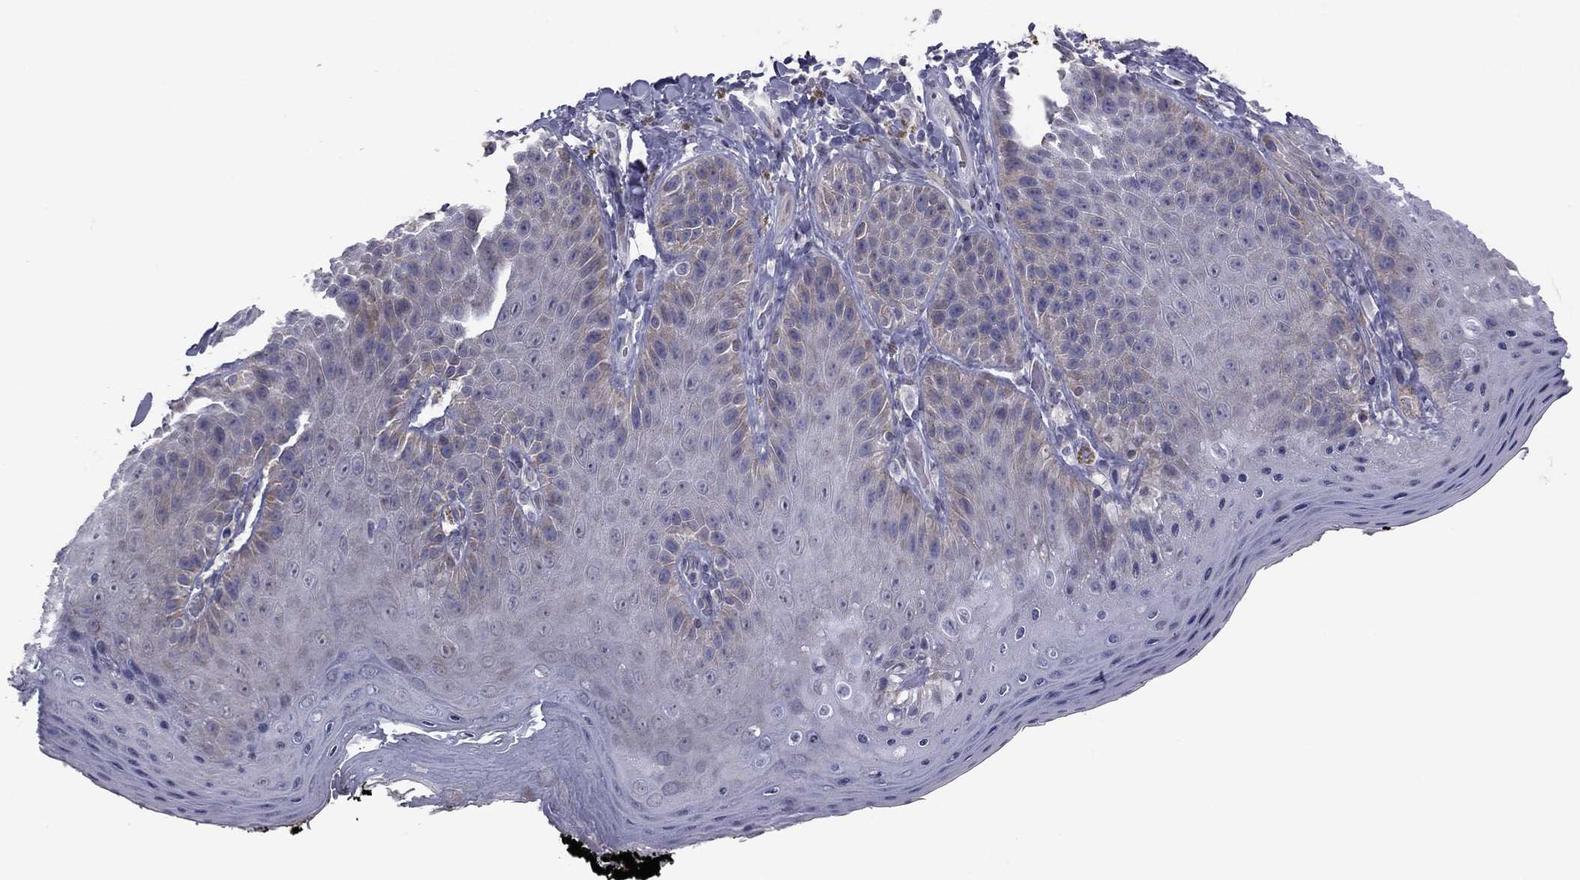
{"staining": {"intensity": "weak", "quantity": "25%-75%", "location": "cytoplasmic/membranous"}, "tissue": "skin", "cell_type": "Epidermal cells", "image_type": "normal", "snomed": [{"axis": "morphology", "description": "Normal tissue, NOS"}, {"axis": "topography", "description": "Anal"}], "caption": "Protein staining shows weak cytoplasmic/membranous positivity in approximately 25%-75% of epidermal cells in normal skin. (Brightfield microscopy of DAB IHC at high magnification).", "gene": "PRRT2", "patient": {"sex": "male", "age": 53}}